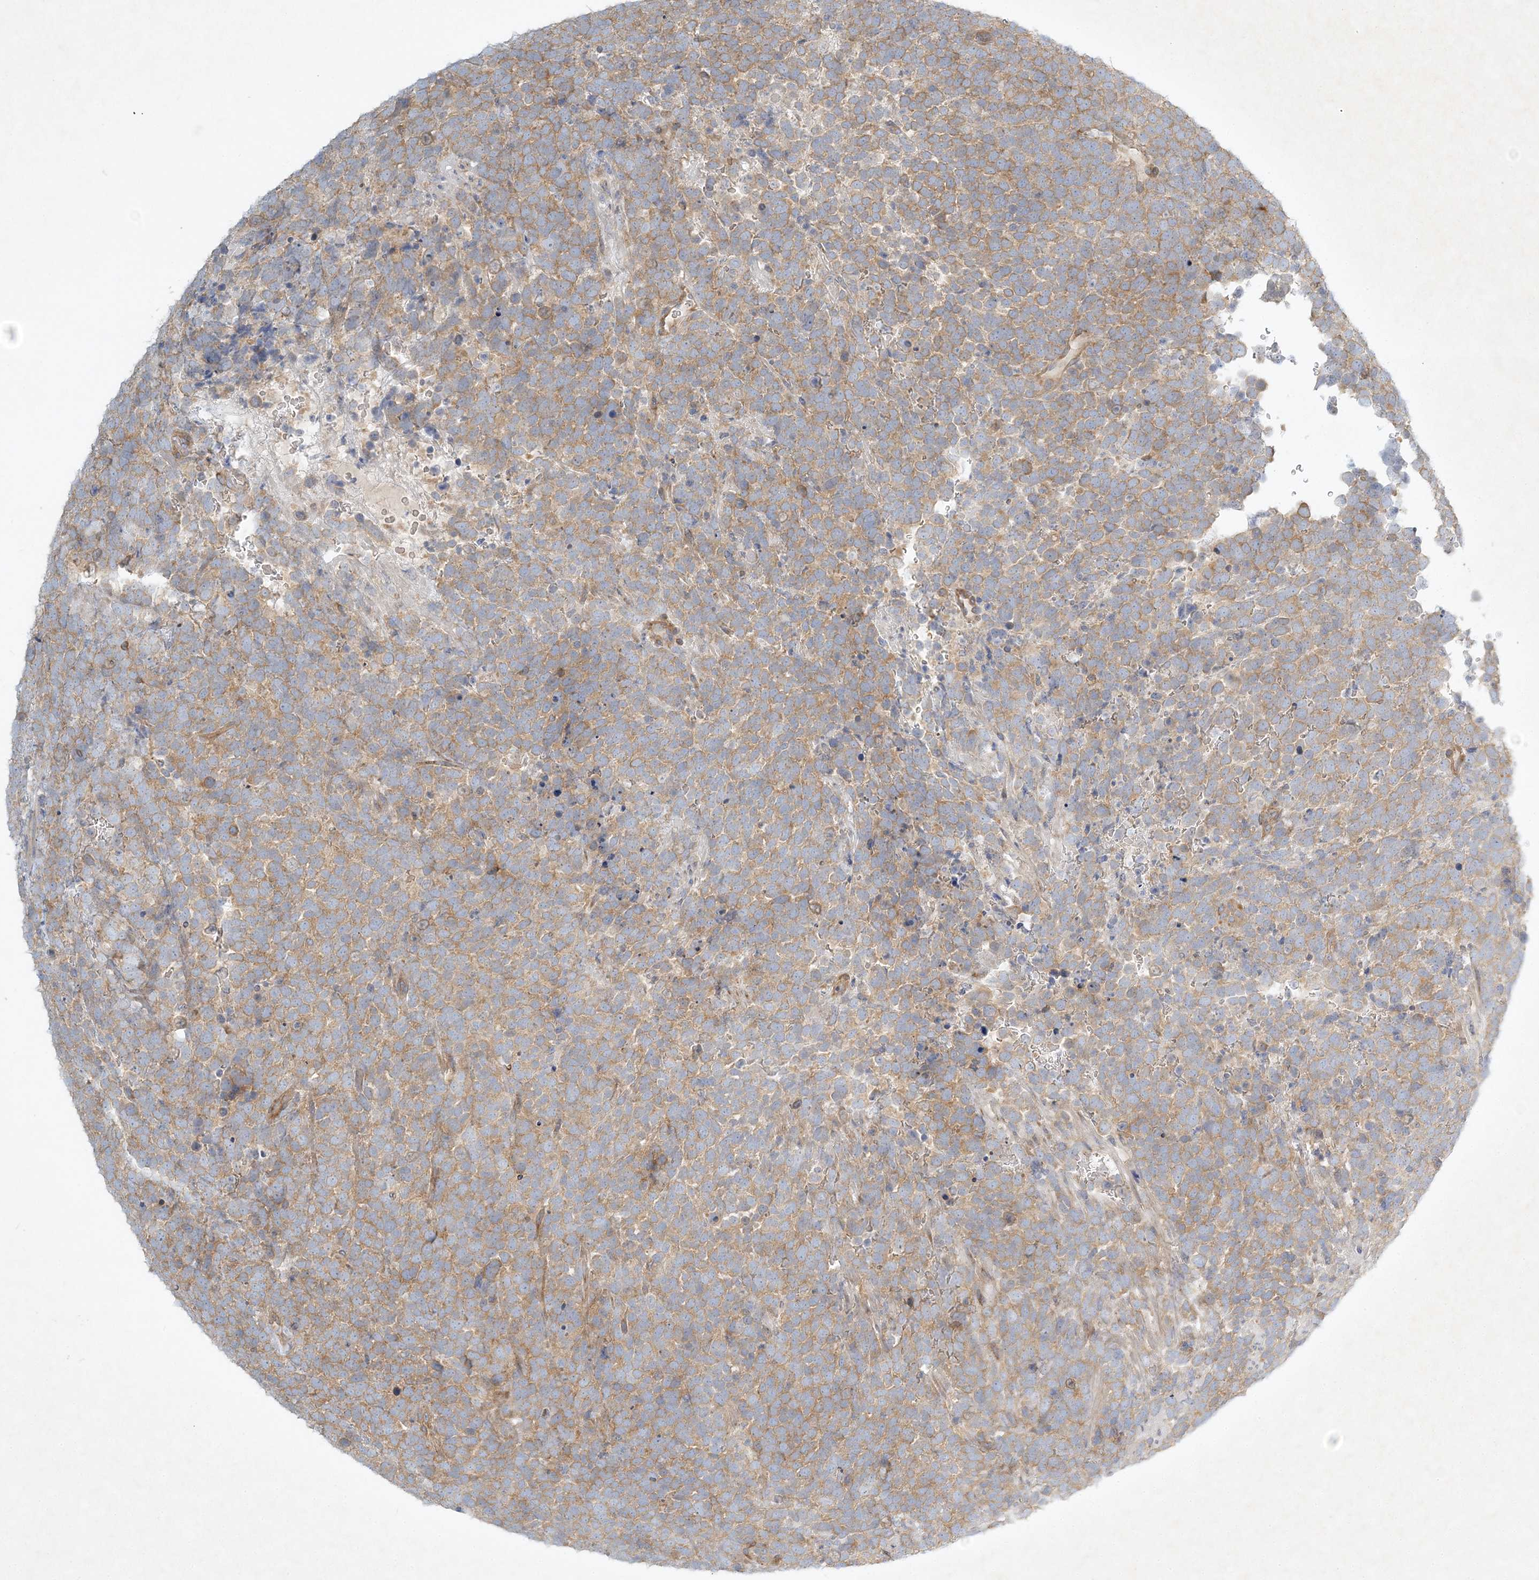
{"staining": {"intensity": "moderate", "quantity": ">75%", "location": "cytoplasmic/membranous"}, "tissue": "urothelial cancer", "cell_type": "Tumor cells", "image_type": "cancer", "snomed": [{"axis": "morphology", "description": "Urothelial carcinoma, High grade"}, {"axis": "topography", "description": "Urinary bladder"}], "caption": "This is an image of IHC staining of high-grade urothelial carcinoma, which shows moderate expression in the cytoplasmic/membranous of tumor cells.", "gene": "STK11IP", "patient": {"sex": "female", "age": 82}}